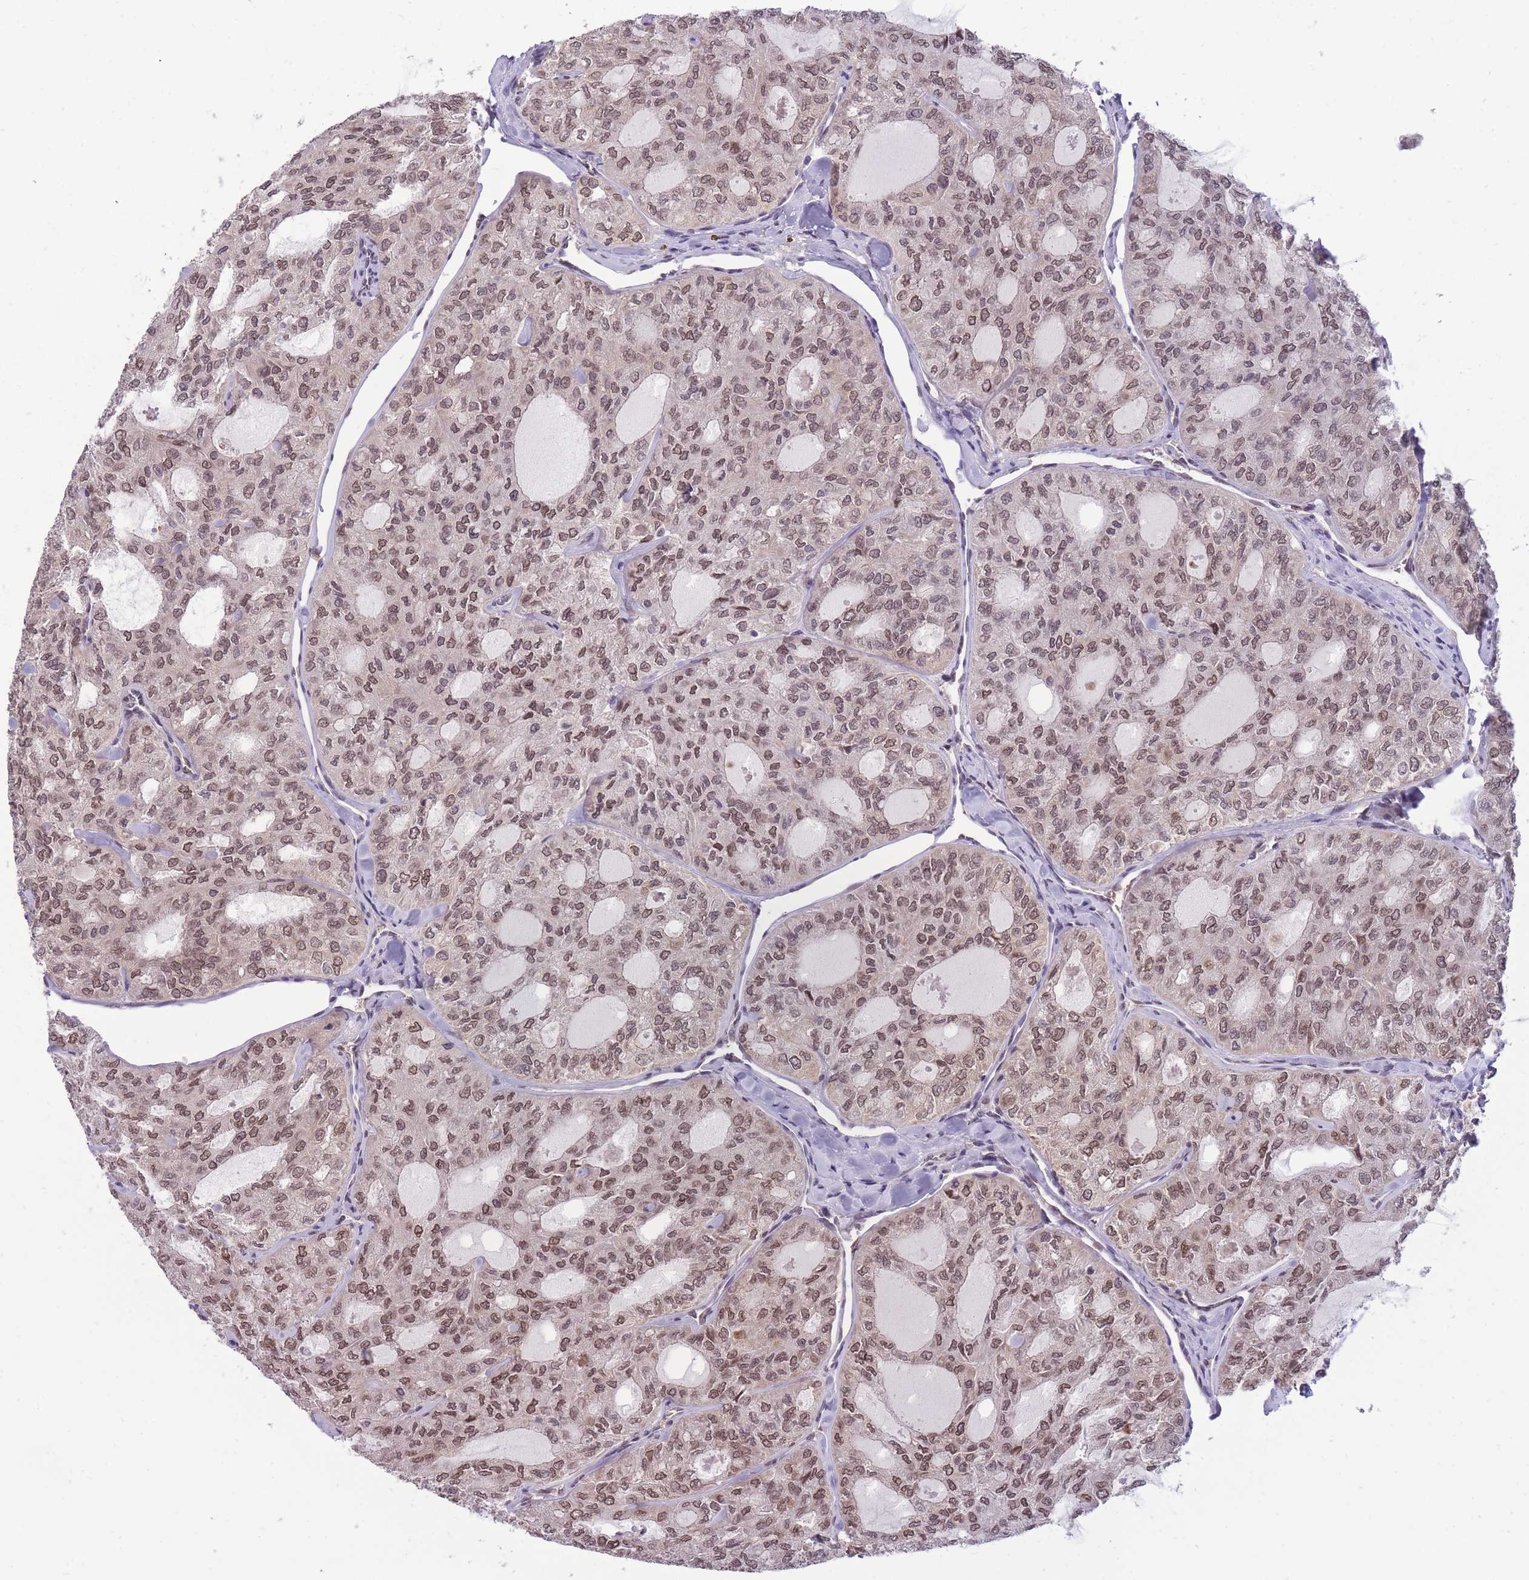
{"staining": {"intensity": "moderate", "quantity": ">75%", "location": "nuclear"}, "tissue": "thyroid cancer", "cell_type": "Tumor cells", "image_type": "cancer", "snomed": [{"axis": "morphology", "description": "Follicular adenoma carcinoma, NOS"}, {"axis": "topography", "description": "Thyroid gland"}], "caption": "The micrograph shows immunohistochemical staining of follicular adenoma carcinoma (thyroid). There is moderate nuclear positivity is seen in approximately >75% of tumor cells.", "gene": "CDIP1", "patient": {"sex": "male", "age": 75}}